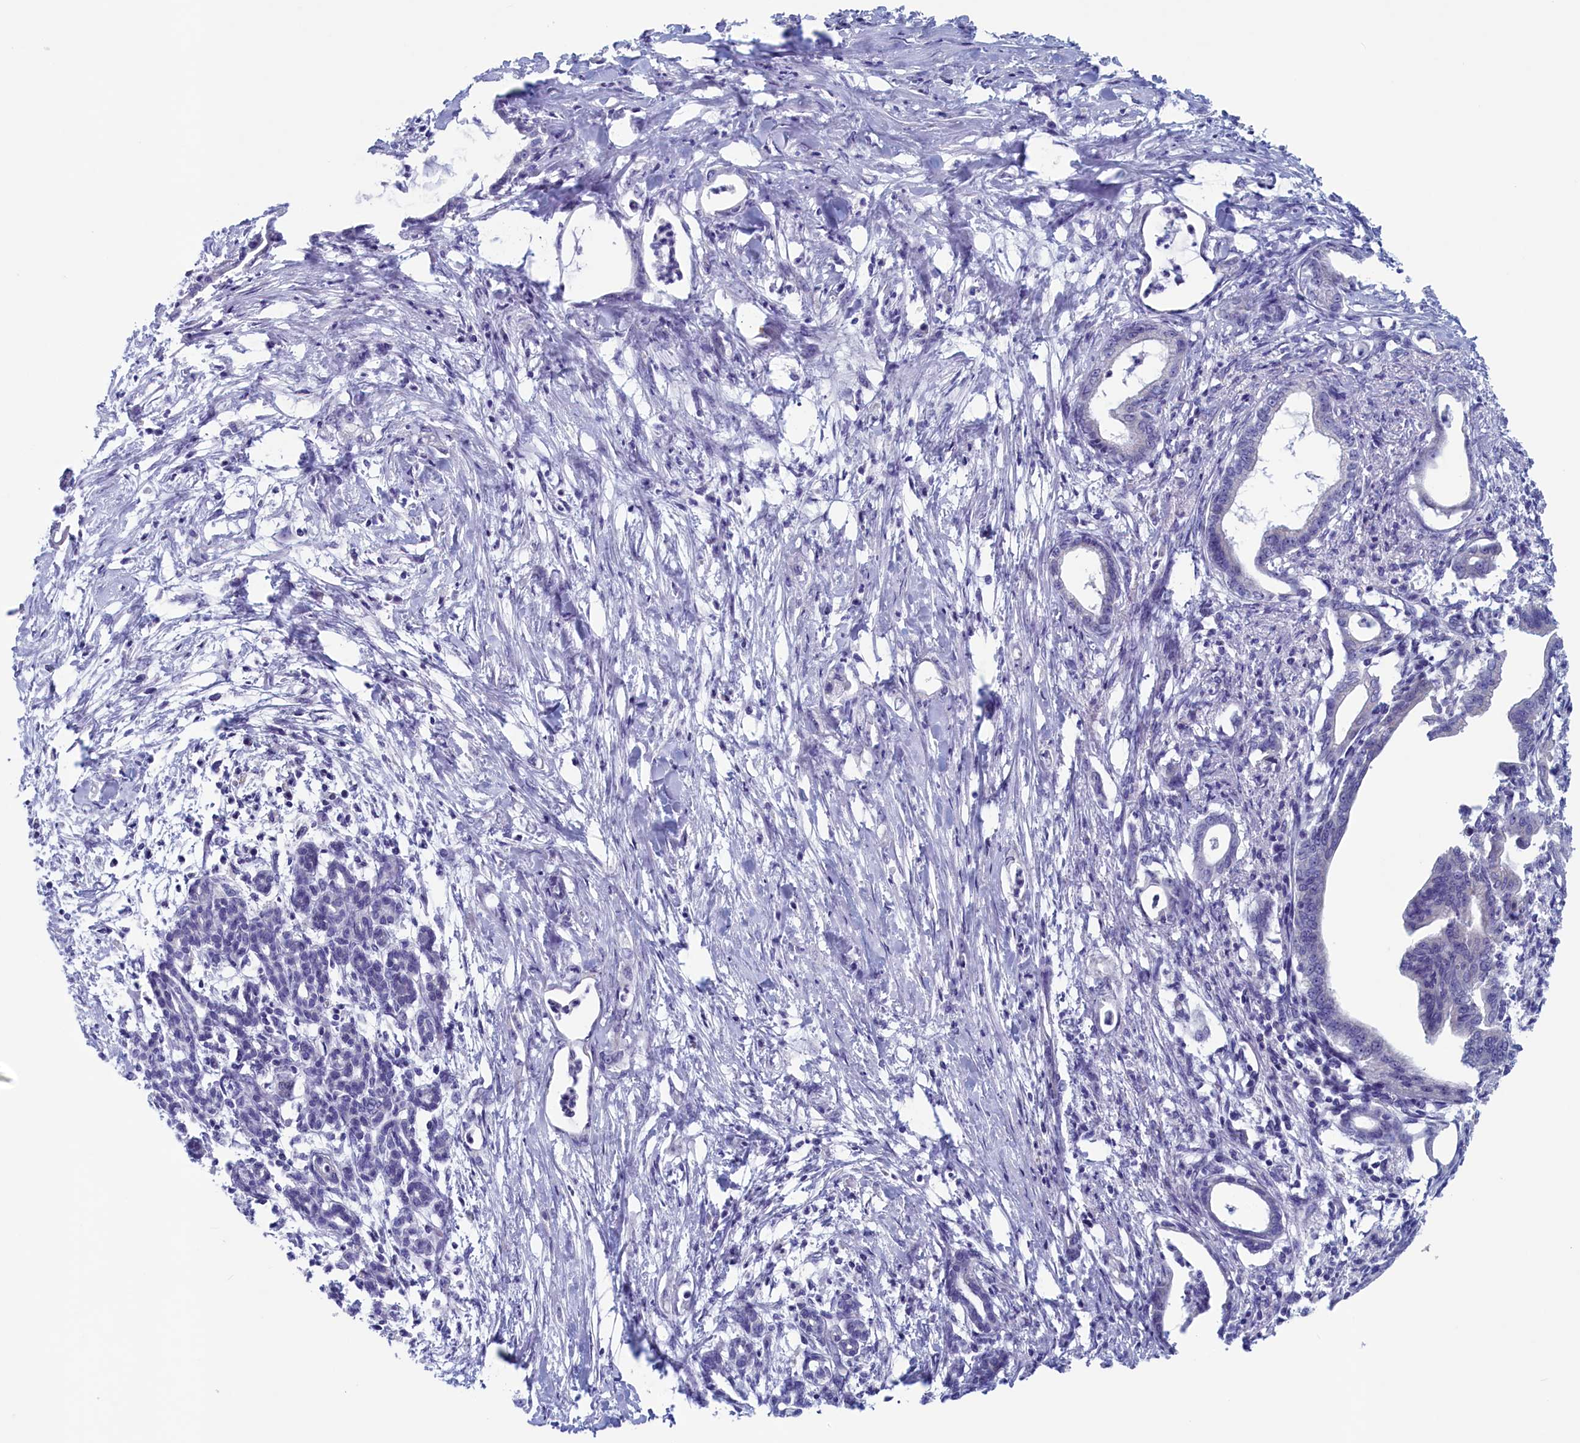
{"staining": {"intensity": "negative", "quantity": "none", "location": "none"}, "tissue": "pancreatic cancer", "cell_type": "Tumor cells", "image_type": "cancer", "snomed": [{"axis": "morphology", "description": "Adenocarcinoma, NOS"}, {"axis": "topography", "description": "Pancreas"}], "caption": "Immunohistochemistry (IHC) image of neoplastic tissue: pancreatic adenocarcinoma stained with DAB exhibits no significant protein positivity in tumor cells.", "gene": "WDR76", "patient": {"sex": "female", "age": 55}}